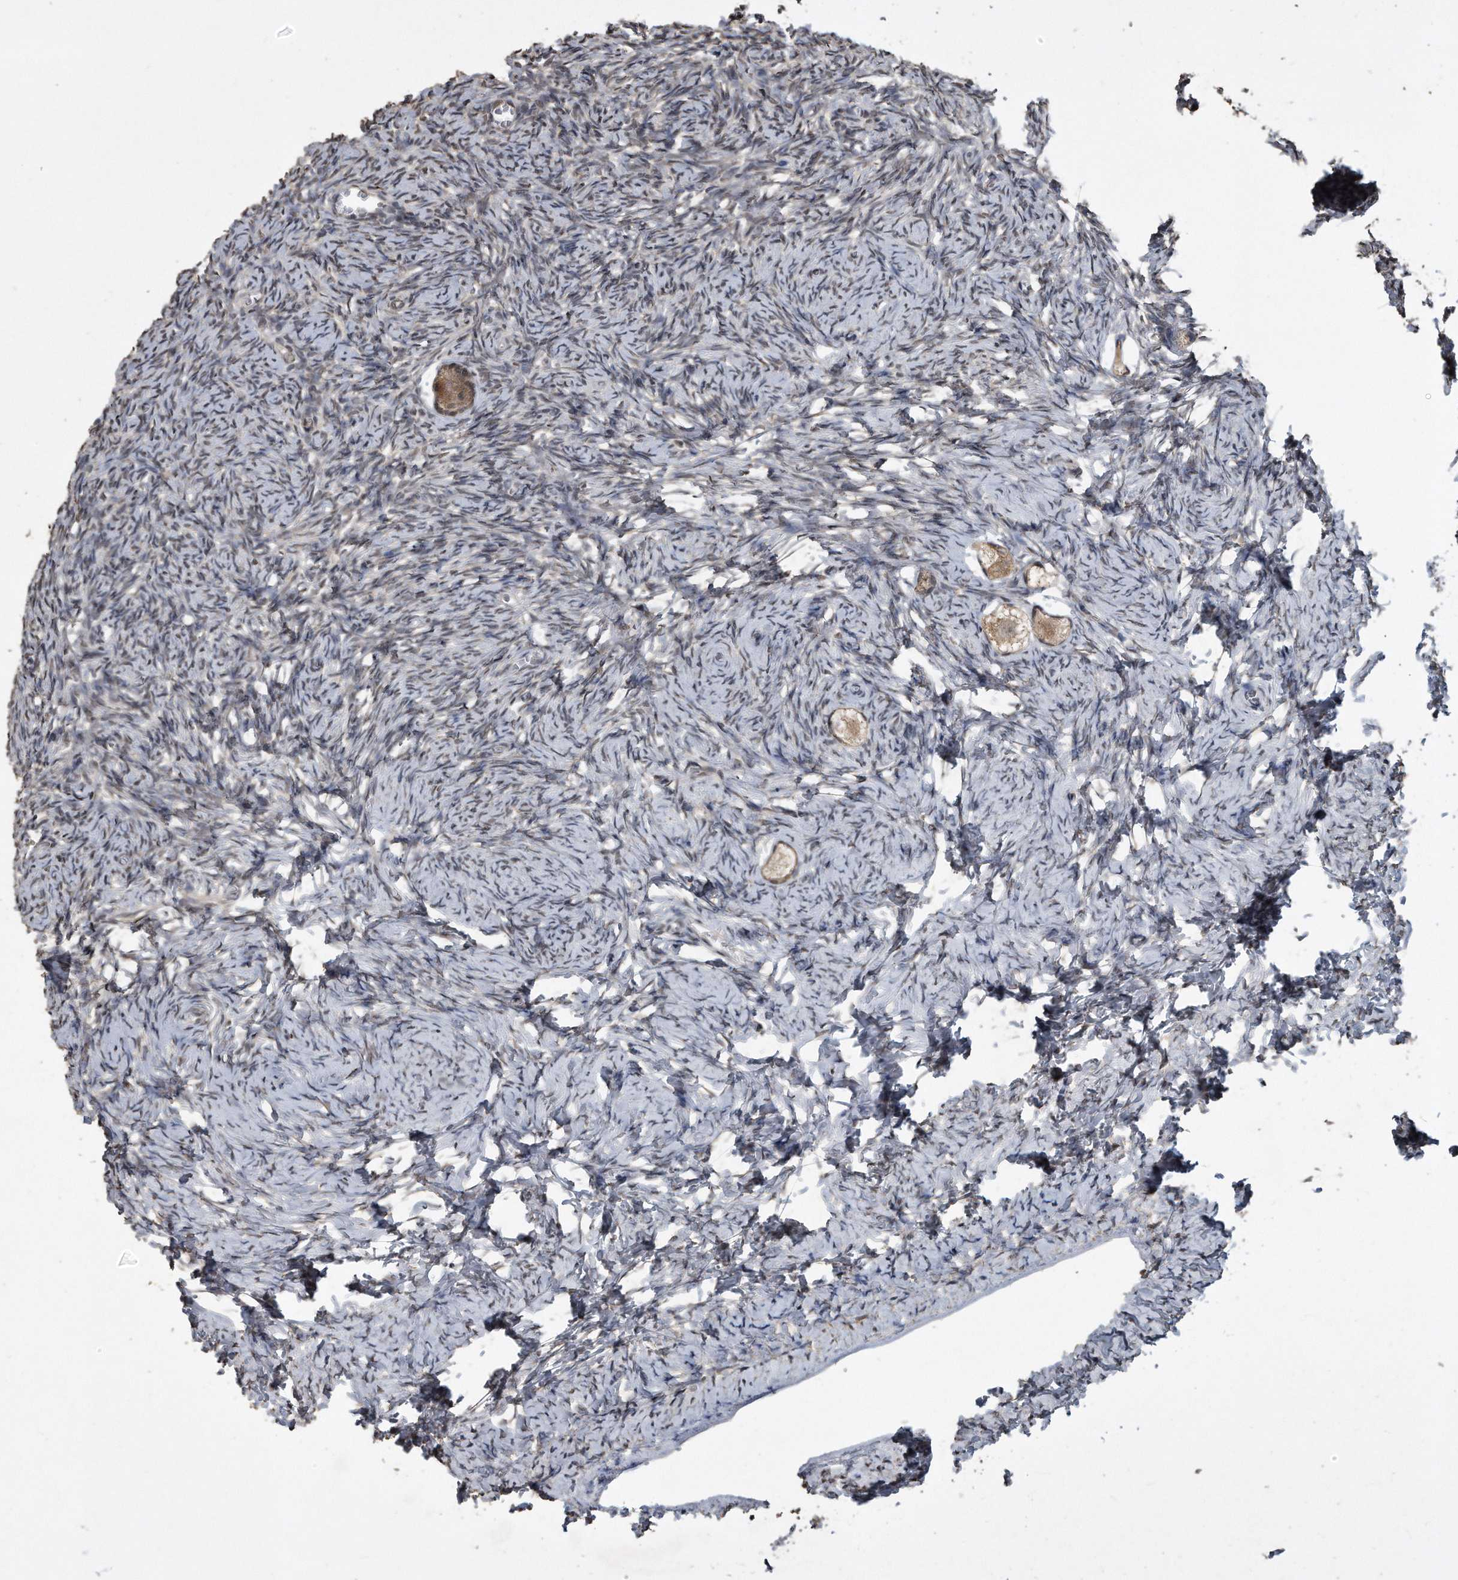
{"staining": {"intensity": "weak", "quantity": ">75%", "location": "cytoplasmic/membranous"}, "tissue": "ovary", "cell_type": "Follicle cells", "image_type": "normal", "snomed": [{"axis": "morphology", "description": "Normal tissue, NOS"}, {"axis": "topography", "description": "Ovary"}], "caption": "Immunohistochemistry (IHC) photomicrograph of benign ovary: human ovary stained using IHC reveals low levels of weak protein expression localized specifically in the cytoplasmic/membranous of follicle cells, appearing as a cytoplasmic/membranous brown color.", "gene": "CRYZL1", "patient": {"sex": "female", "age": 27}}